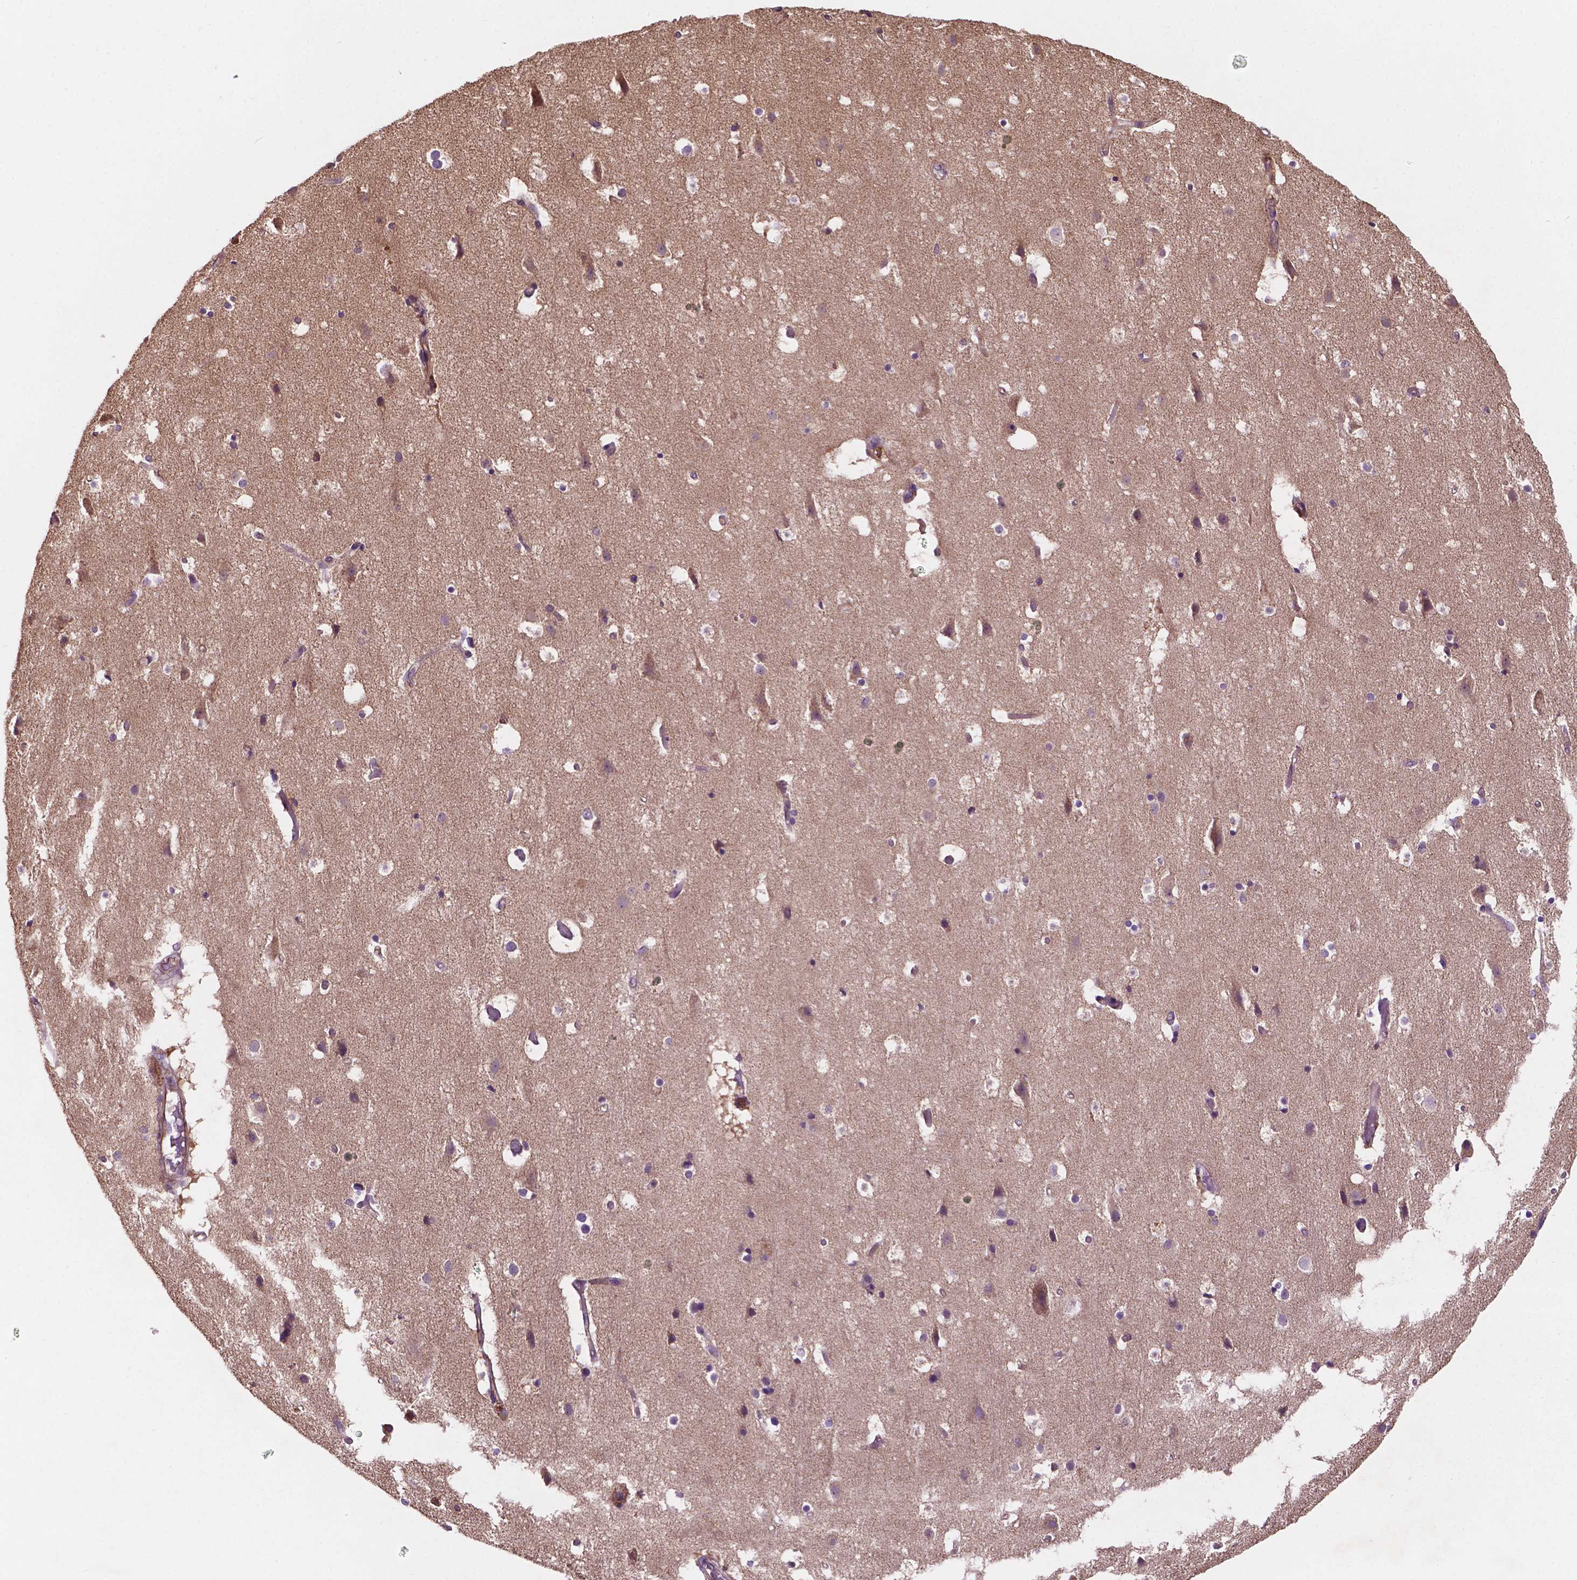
{"staining": {"intensity": "moderate", "quantity": ">75%", "location": "cytoplasmic/membranous"}, "tissue": "cerebral cortex", "cell_type": "Endothelial cells", "image_type": "normal", "snomed": [{"axis": "morphology", "description": "Normal tissue, NOS"}, {"axis": "topography", "description": "Cerebral cortex"}], "caption": "Unremarkable cerebral cortex exhibits moderate cytoplasmic/membranous positivity in about >75% of endothelial cells.", "gene": "GJA9", "patient": {"sex": "female", "age": 52}}